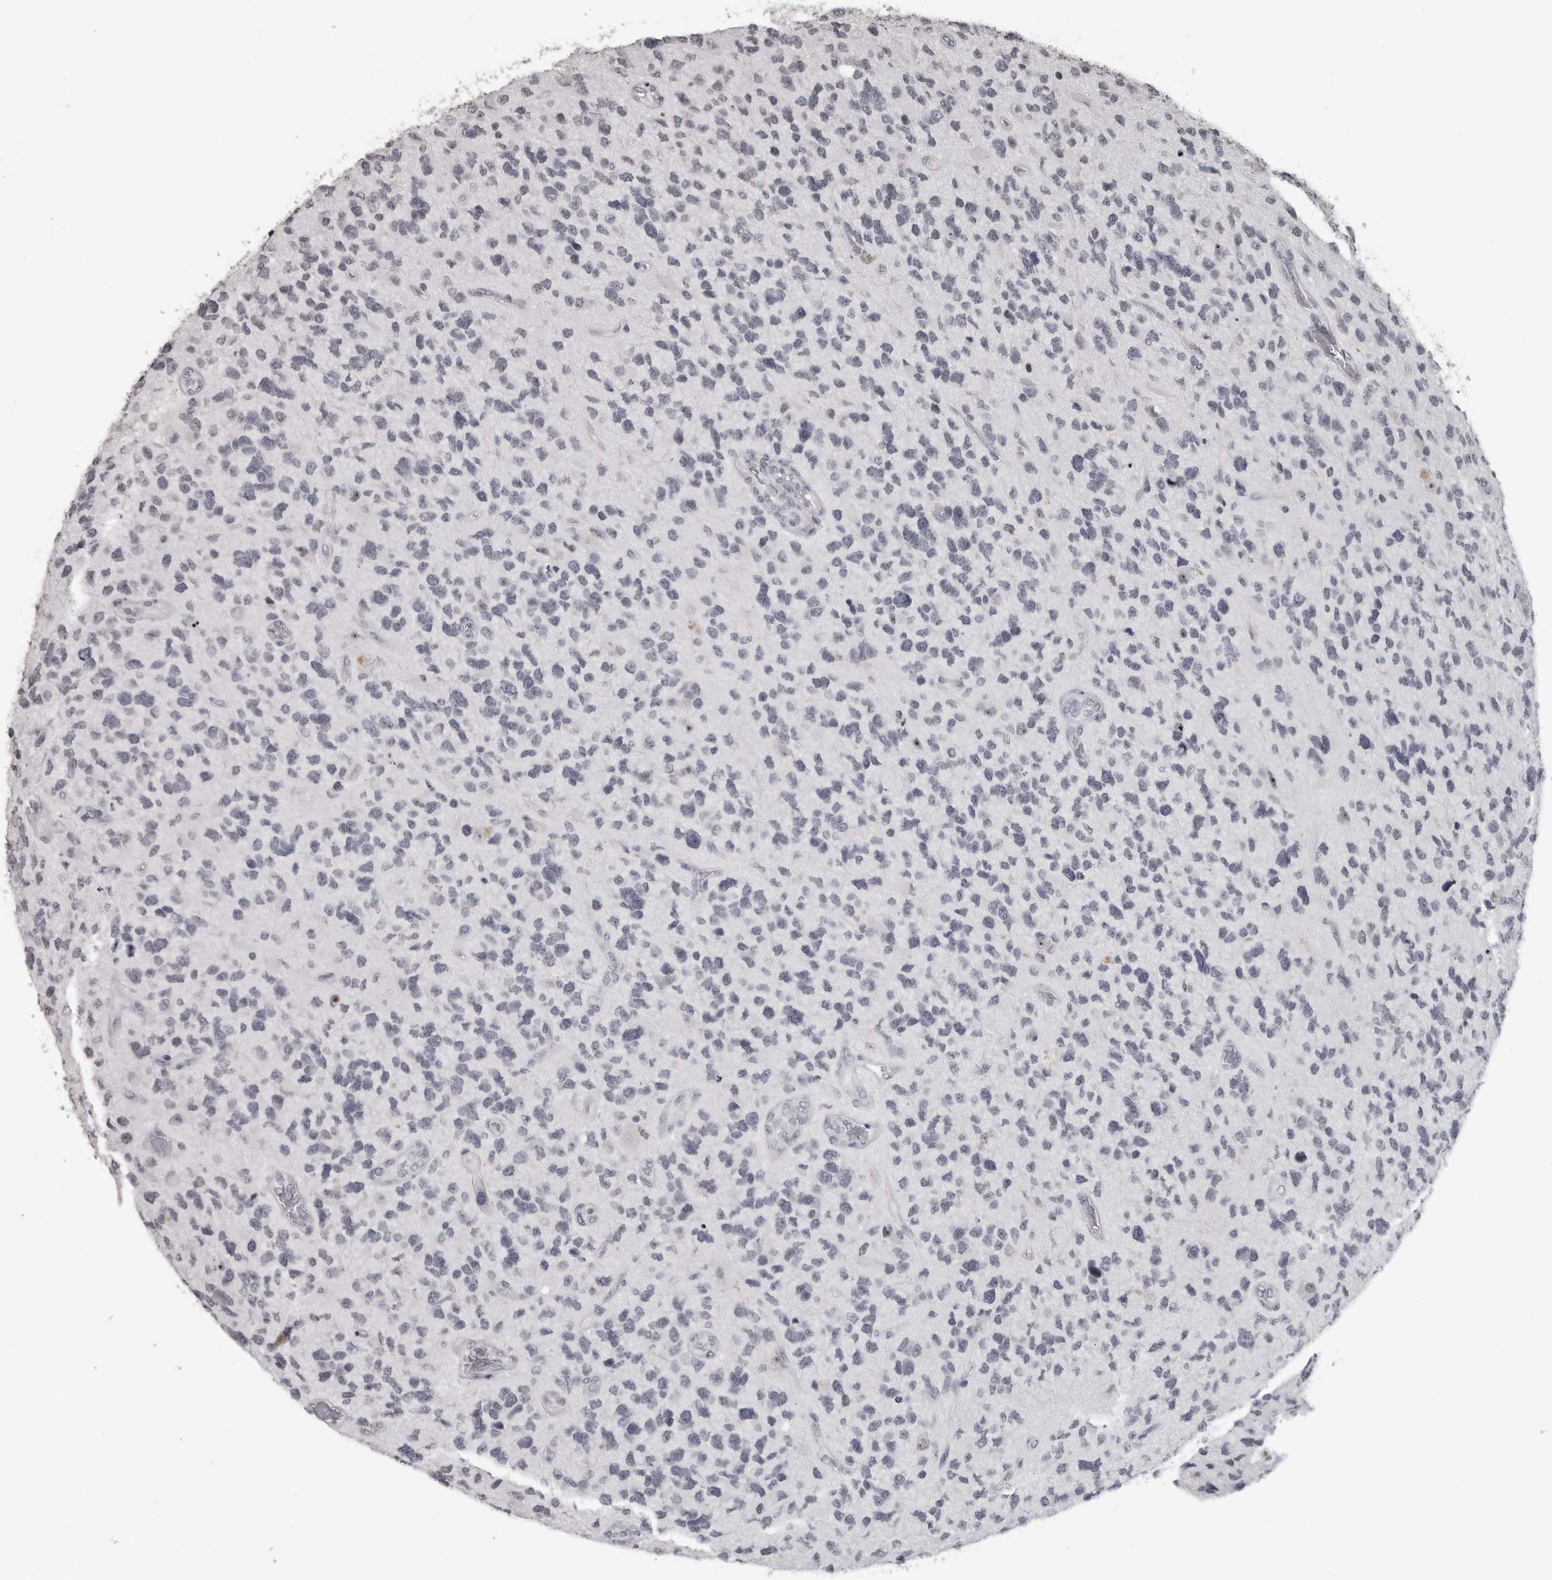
{"staining": {"intensity": "negative", "quantity": "none", "location": "none"}, "tissue": "glioma", "cell_type": "Tumor cells", "image_type": "cancer", "snomed": [{"axis": "morphology", "description": "Glioma, malignant, High grade"}, {"axis": "topography", "description": "Brain"}], "caption": "There is no significant positivity in tumor cells of glioma.", "gene": "DDX54", "patient": {"sex": "female", "age": 58}}